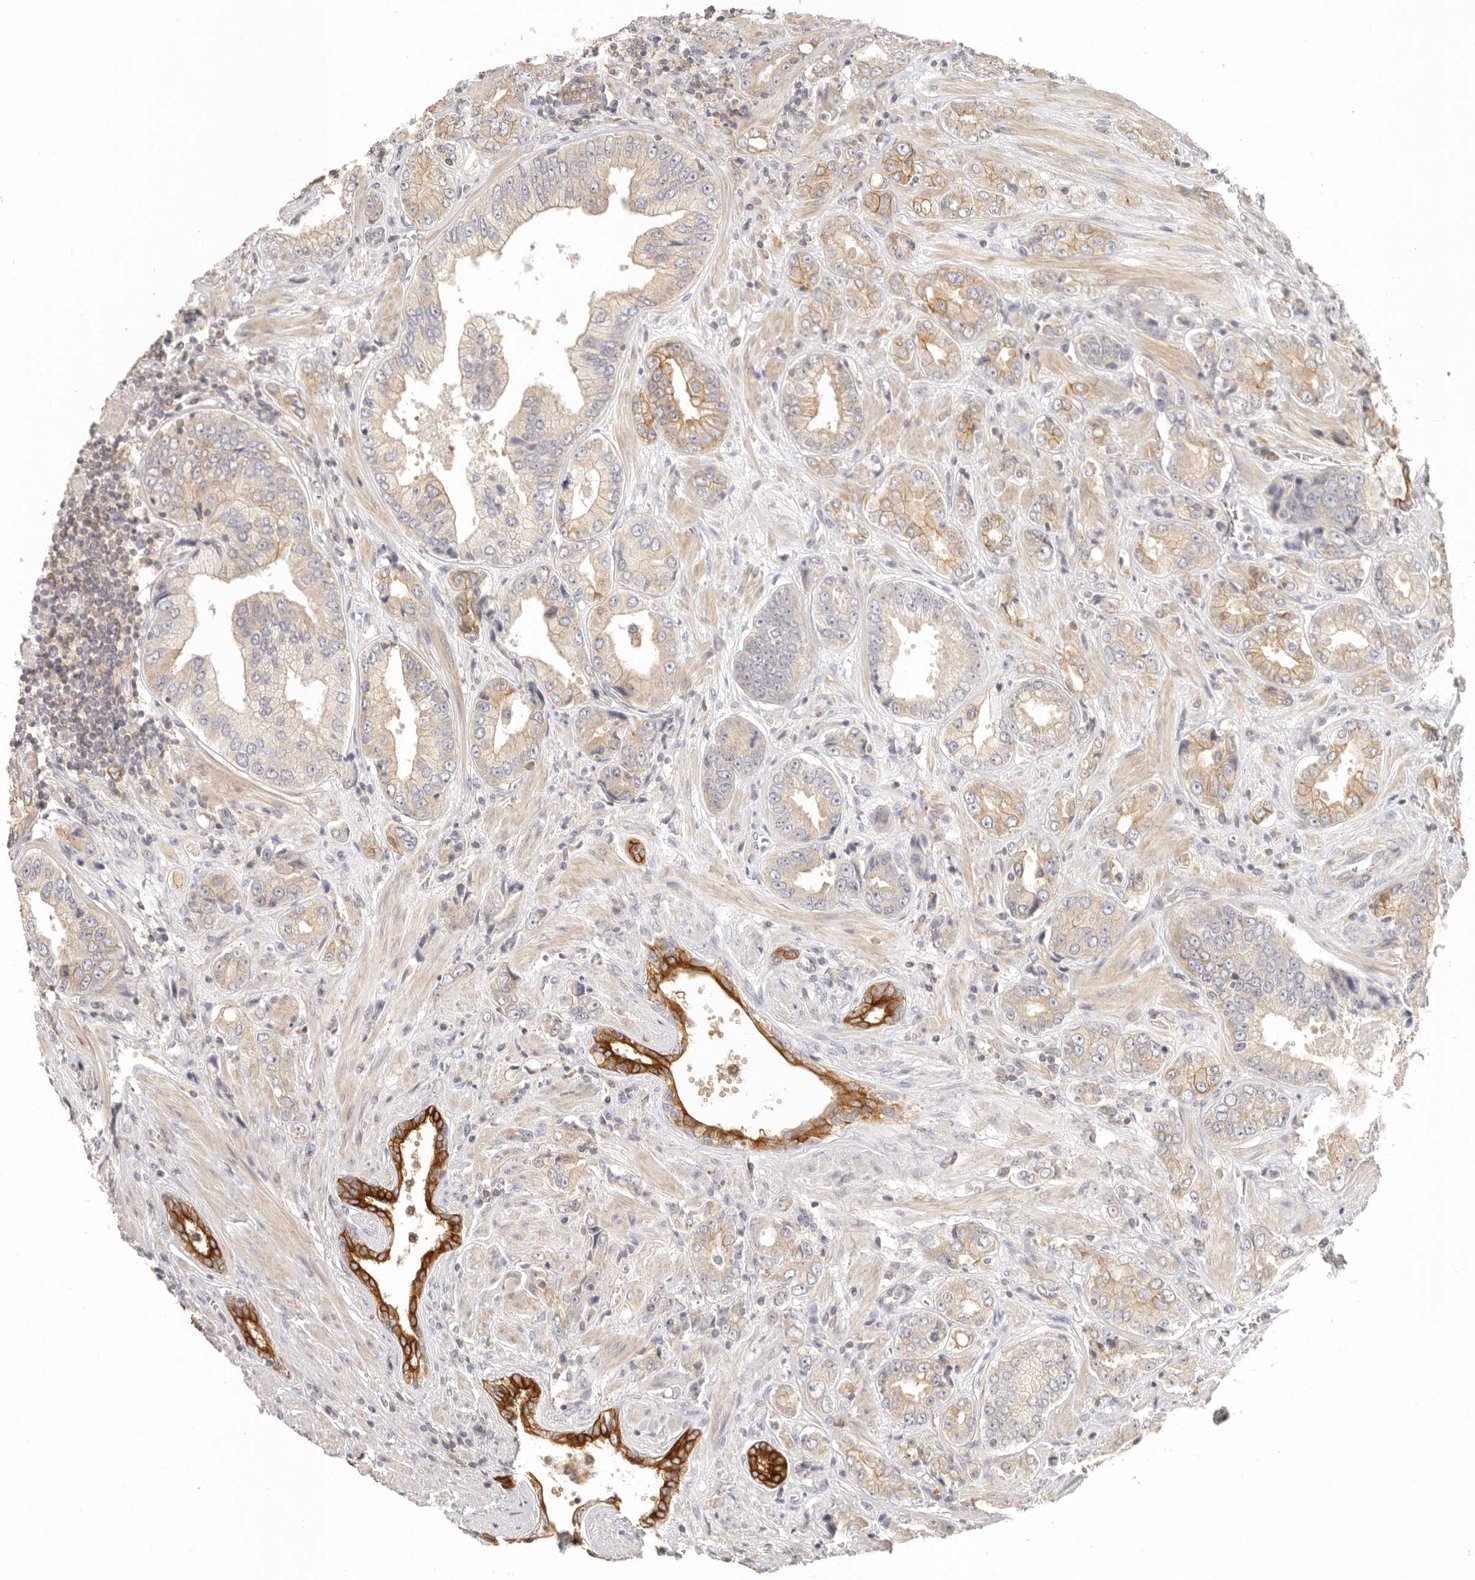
{"staining": {"intensity": "strong", "quantity": "<25%", "location": "cytoplasmic/membranous"}, "tissue": "prostate cancer", "cell_type": "Tumor cells", "image_type": "cancer", "snomed": [{"axis": "morphology", "description": "Adenocarcinoma, High grade"}, {"axis": "topography", "description": "Prostate"}], "caption": "A brown stain labels strong cytoplasmic/membranous expression of a protein in prostate high-grade adenocarcinoma tumor cells.", "gene": "ANXA9", "patient": {"sex": "male", "age": 61}}